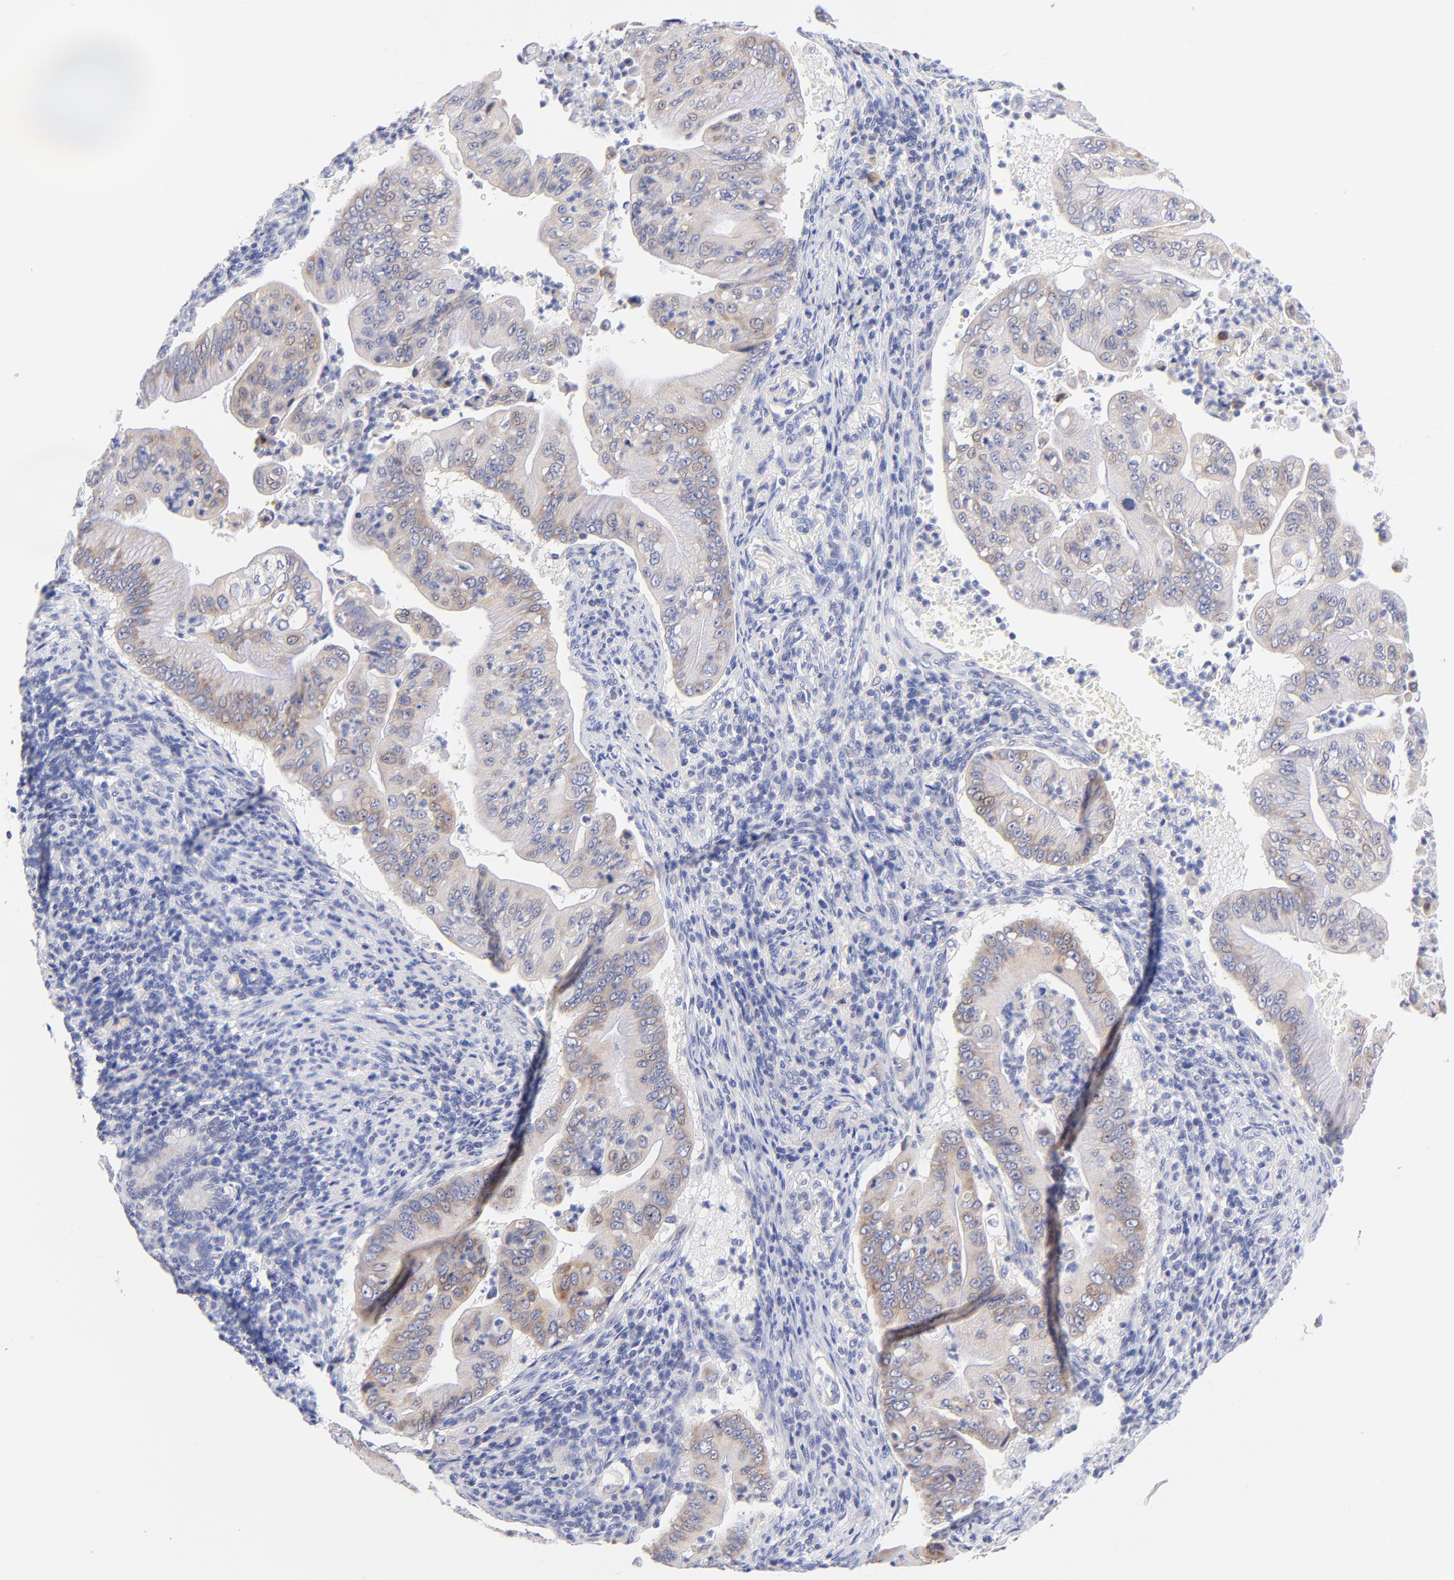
{"staining": {"intensity": "weak", "quantity": "25%-75%", "location": "cytoplasmic/membranous"}, "tissue": "pancreatic cancer", "cell_type": "Tumor cells", "image_type": "cancer", "snomed": [{"axis": "morphology", "description": "Adenocarcinoma, NOS"}, {"axis": "topography", "description": "Pancreas"}], "caption": "Weak cytoplasmic/membranous staining is seen in about 25%-75% of tumor cells in pancreatic adenocarcinoma.", "gene": "EBP", "patient": {"sex": "male", "age": 62}}